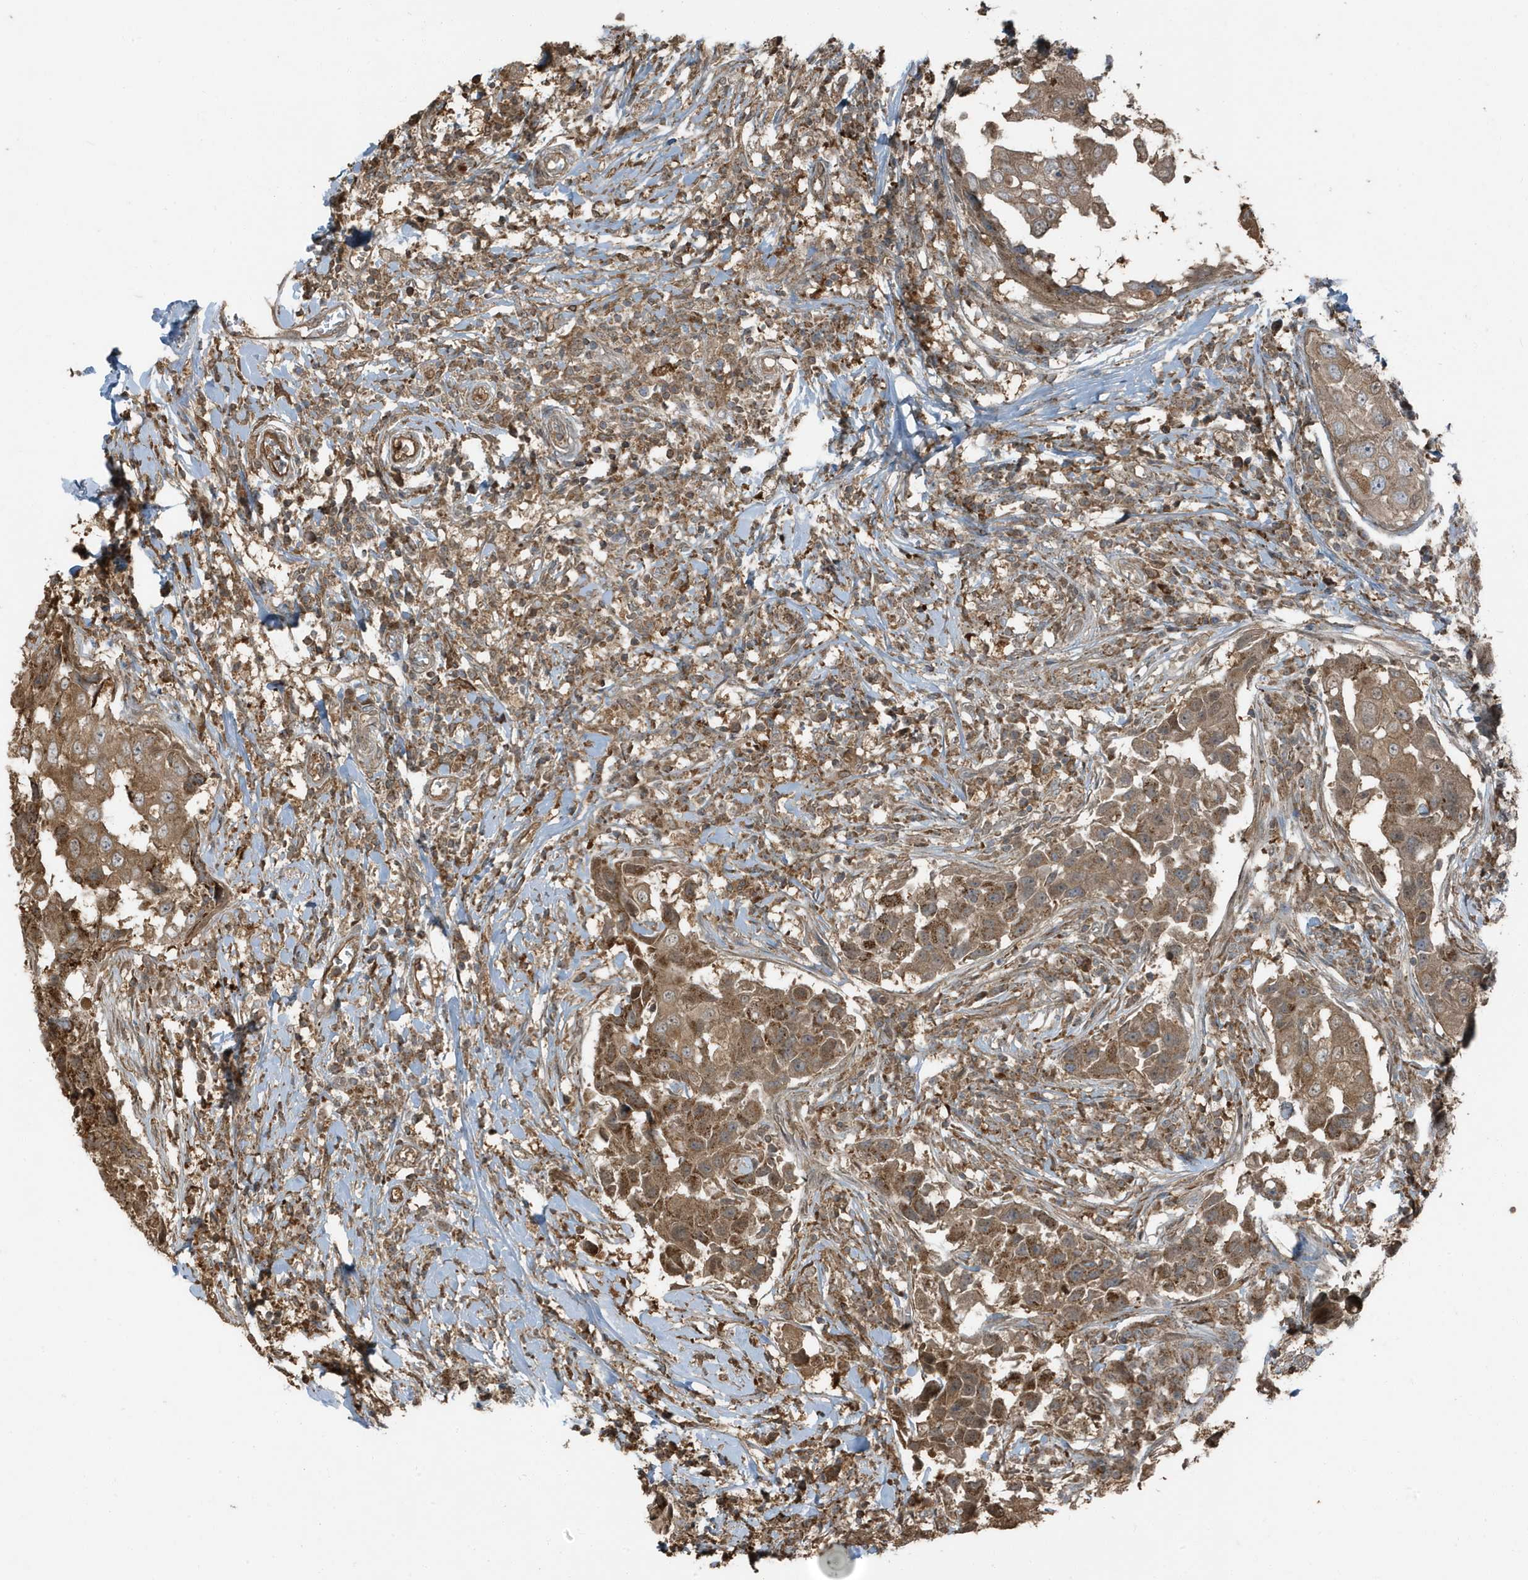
{"staining": {"intensity": "moderate", "quantity": ">75%", "location": "cytoplasmic/membranous"}, "tissue": "breast cancer", "cell_type": "Tumor cells", "image_type": "cancer", "snomed": [{"axis": "morphology", "description": "Duct carcinoma"}, {"axis": "topography", "description": "Breast"}], "caption": "Human intraductal carcinoma (breast) stained with a protein marker demonstrates moderate staining in tumor cells.", "gene": "AZI2", "patient": {"sex": "female", "age": 27}}